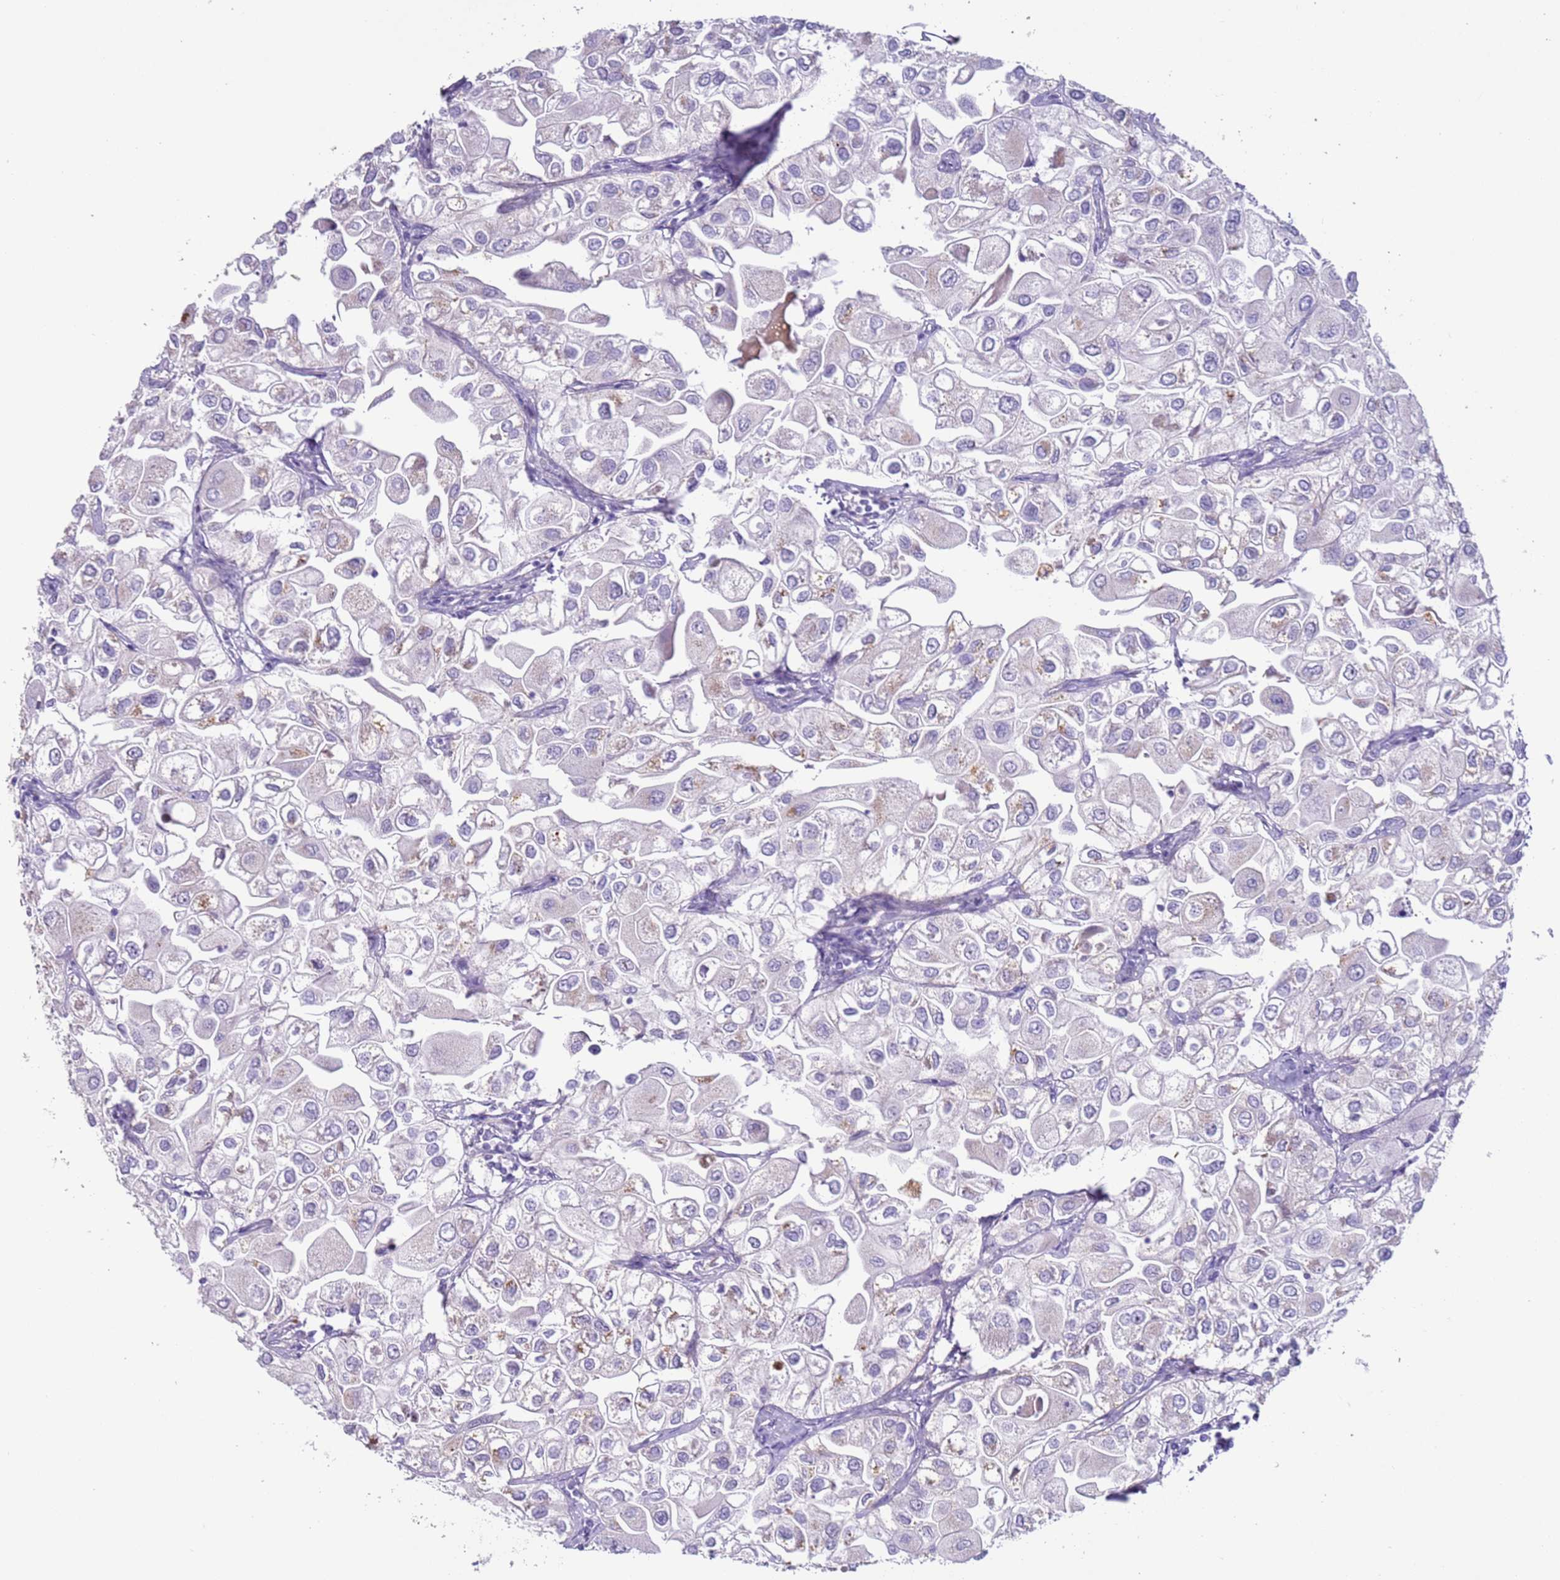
{"staining": {"intensity": "negative", "quantity": "none", "location": "none"}, "tissue": "urothelial cancer", "cell_type": "Tumor cells", "image_type": "cancer", "snomed": [{"axis": "morphology", "description": "Urothelial carcinoma, High grade"}, {"axis": "topography", "description": "Urinary bladder"}], "caption": "Image shows no protein positivity in tumor cells of urothelial carcinoma (high-grade) tissue.", "gene": "HEATR1", "patient": {"sex": "male", "age": 64}}